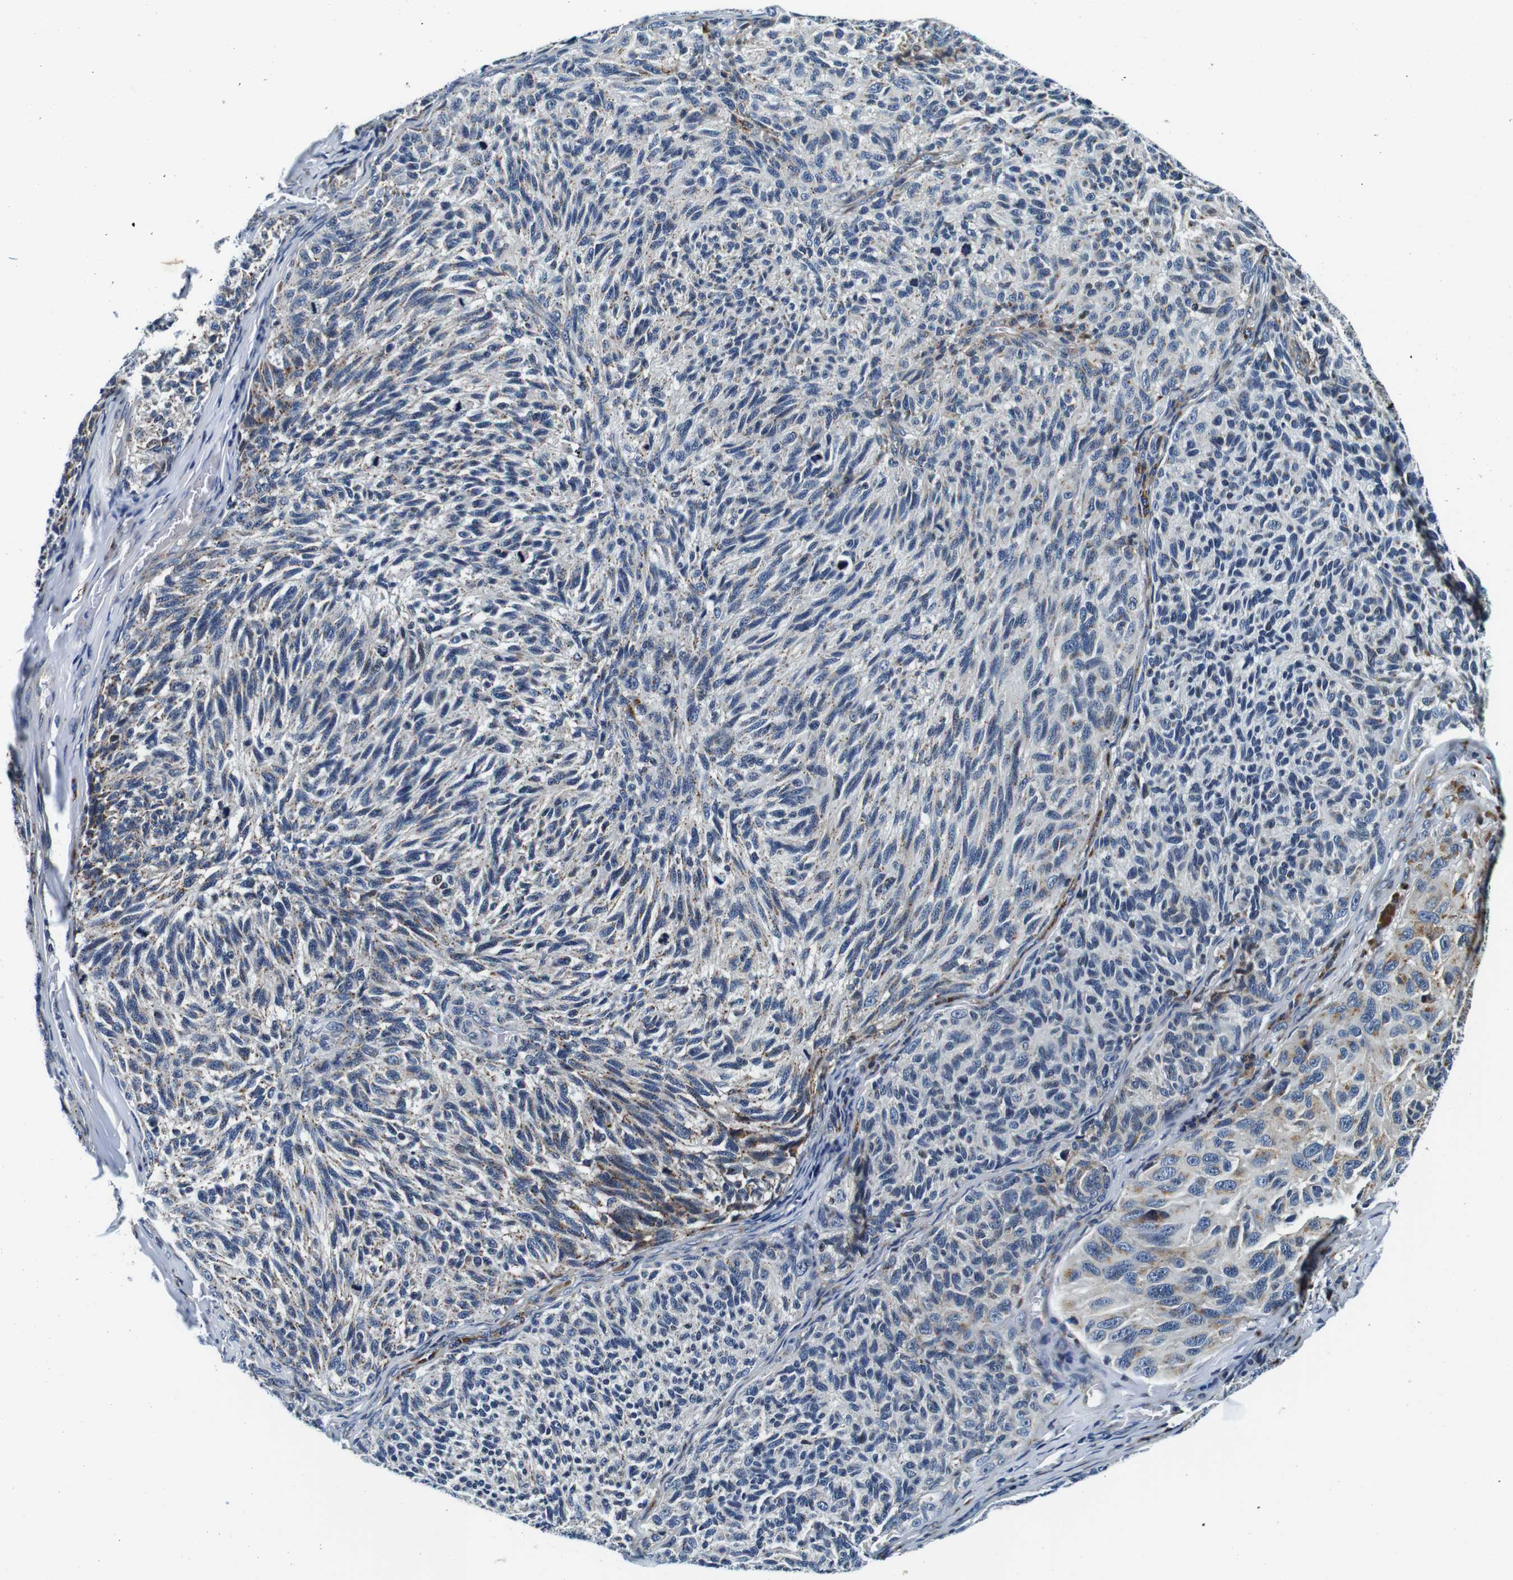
{"staining": {"intensity": "moderate", "quantity": "<25%", "location": "cytoplasmic/membranous"}, "tissue": "melanoma", "cell_type": "Tumor cells", "image_type": "cancer", "snomed": [{"axis": "morphology", "description": "Malignant melanoma, NOS"}, {"axis": "topography", "description": "Skin"}], "caption": "High-magnification brightfield microscopy of malignant melanoma stained with DAB (brown) and counterstained with hematoxylin (blue). tumor cells exhibit moderate cytoplasmic/membranous staining is appreciated in about<25% of cells. (DAB (3,3'-diaminobenzidine) IHC, brown staining for protein, blue staining for nuclei).", "gene": "FAR2", "patient": {"sex": "female", "age": 73}}